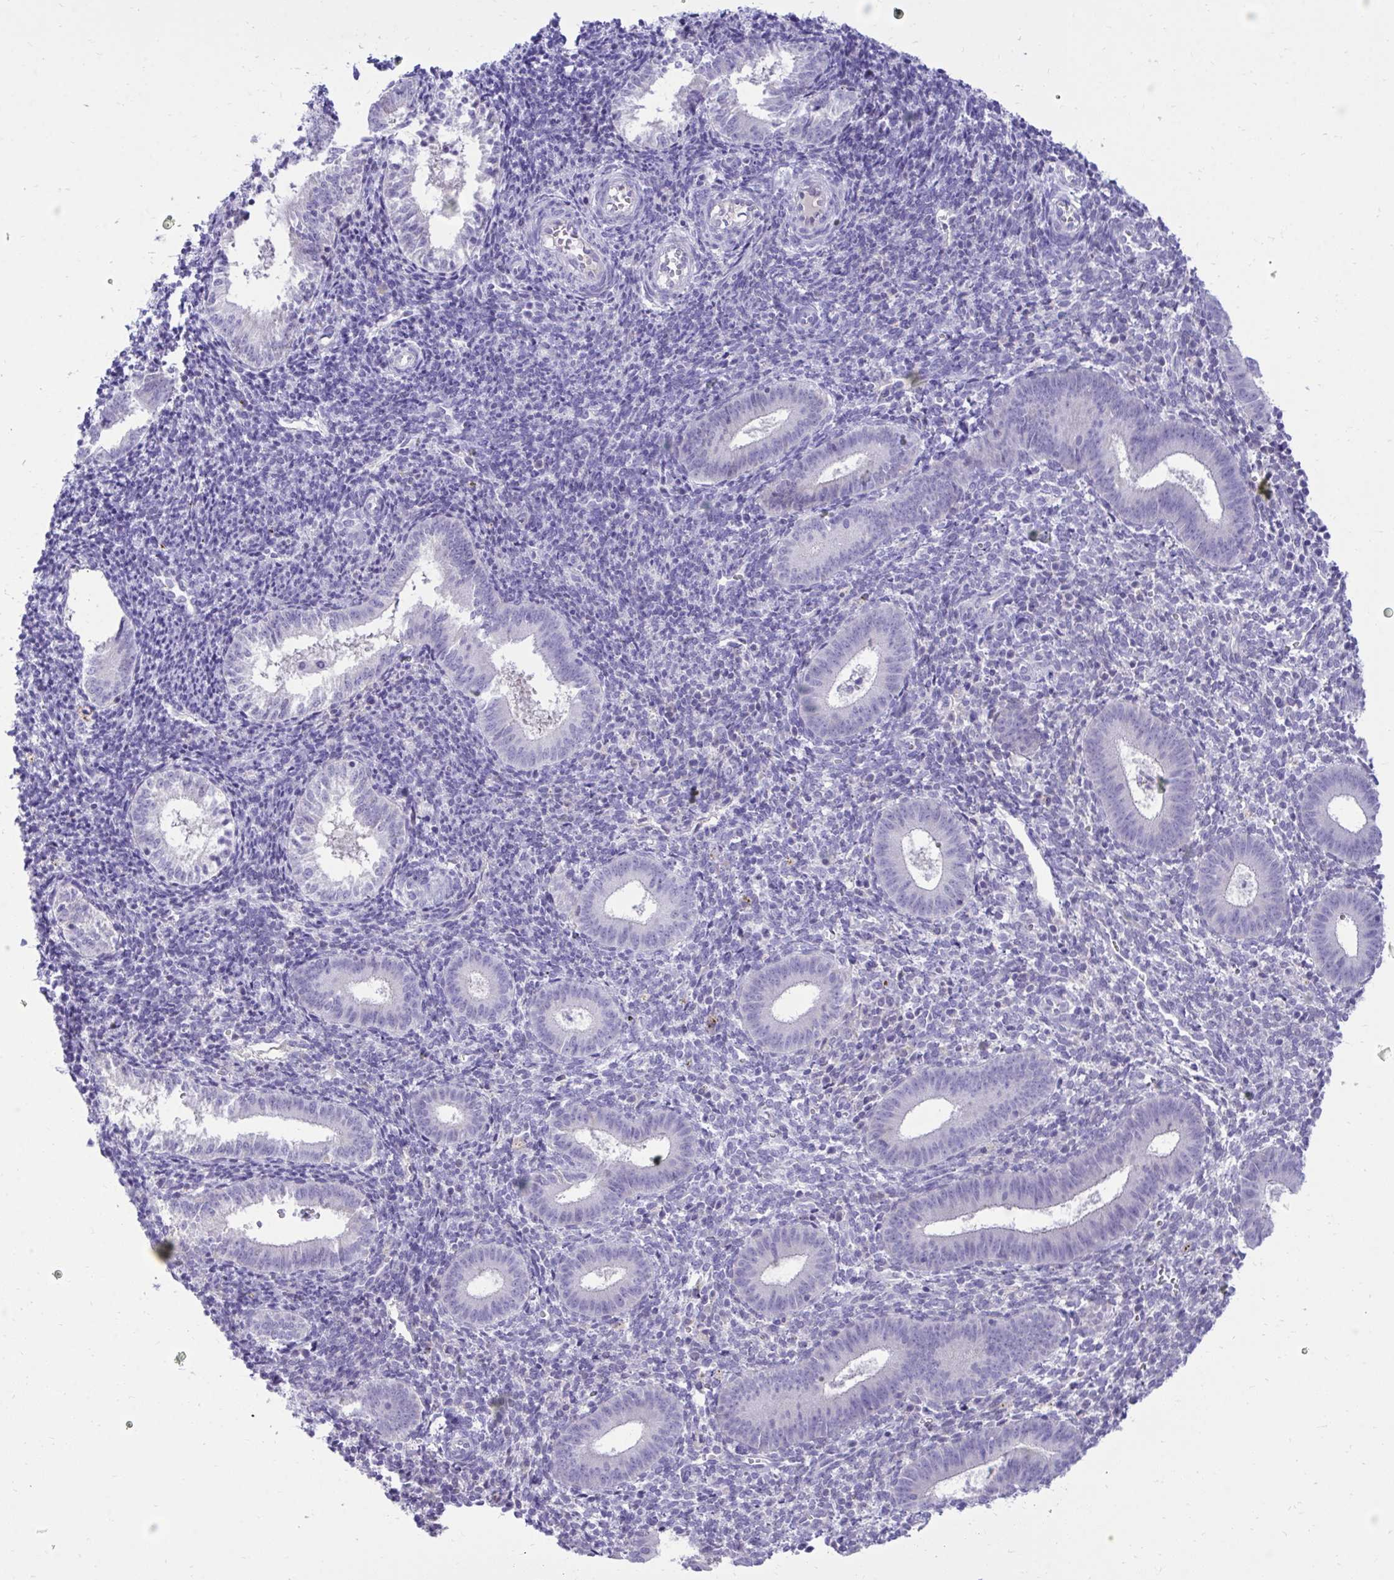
{"staining": {"intensity": "negative", "quantity": "none", "location": "none"}, "tissue": "endometrium", "cell_type": "Cells in endometrial stroma", "image_type": "normal", "snomed": [{"axis": "morphology", "description": "Normal tissue, NOS"}, {"axis": "topography", "description": "Endometrium"}], "caption": "Immunohistochemistry (IHC) histopathology image of benign endometrium stained for a protein (brown), which exhibits no expression in cells in endometrial stroma. (Brightfield microscopy of DAB (3,3'-diaminobenzidine) IHC at high magnification).", "gene": "TMCO5A", "patient": {"sex": "female", "age": 25}}